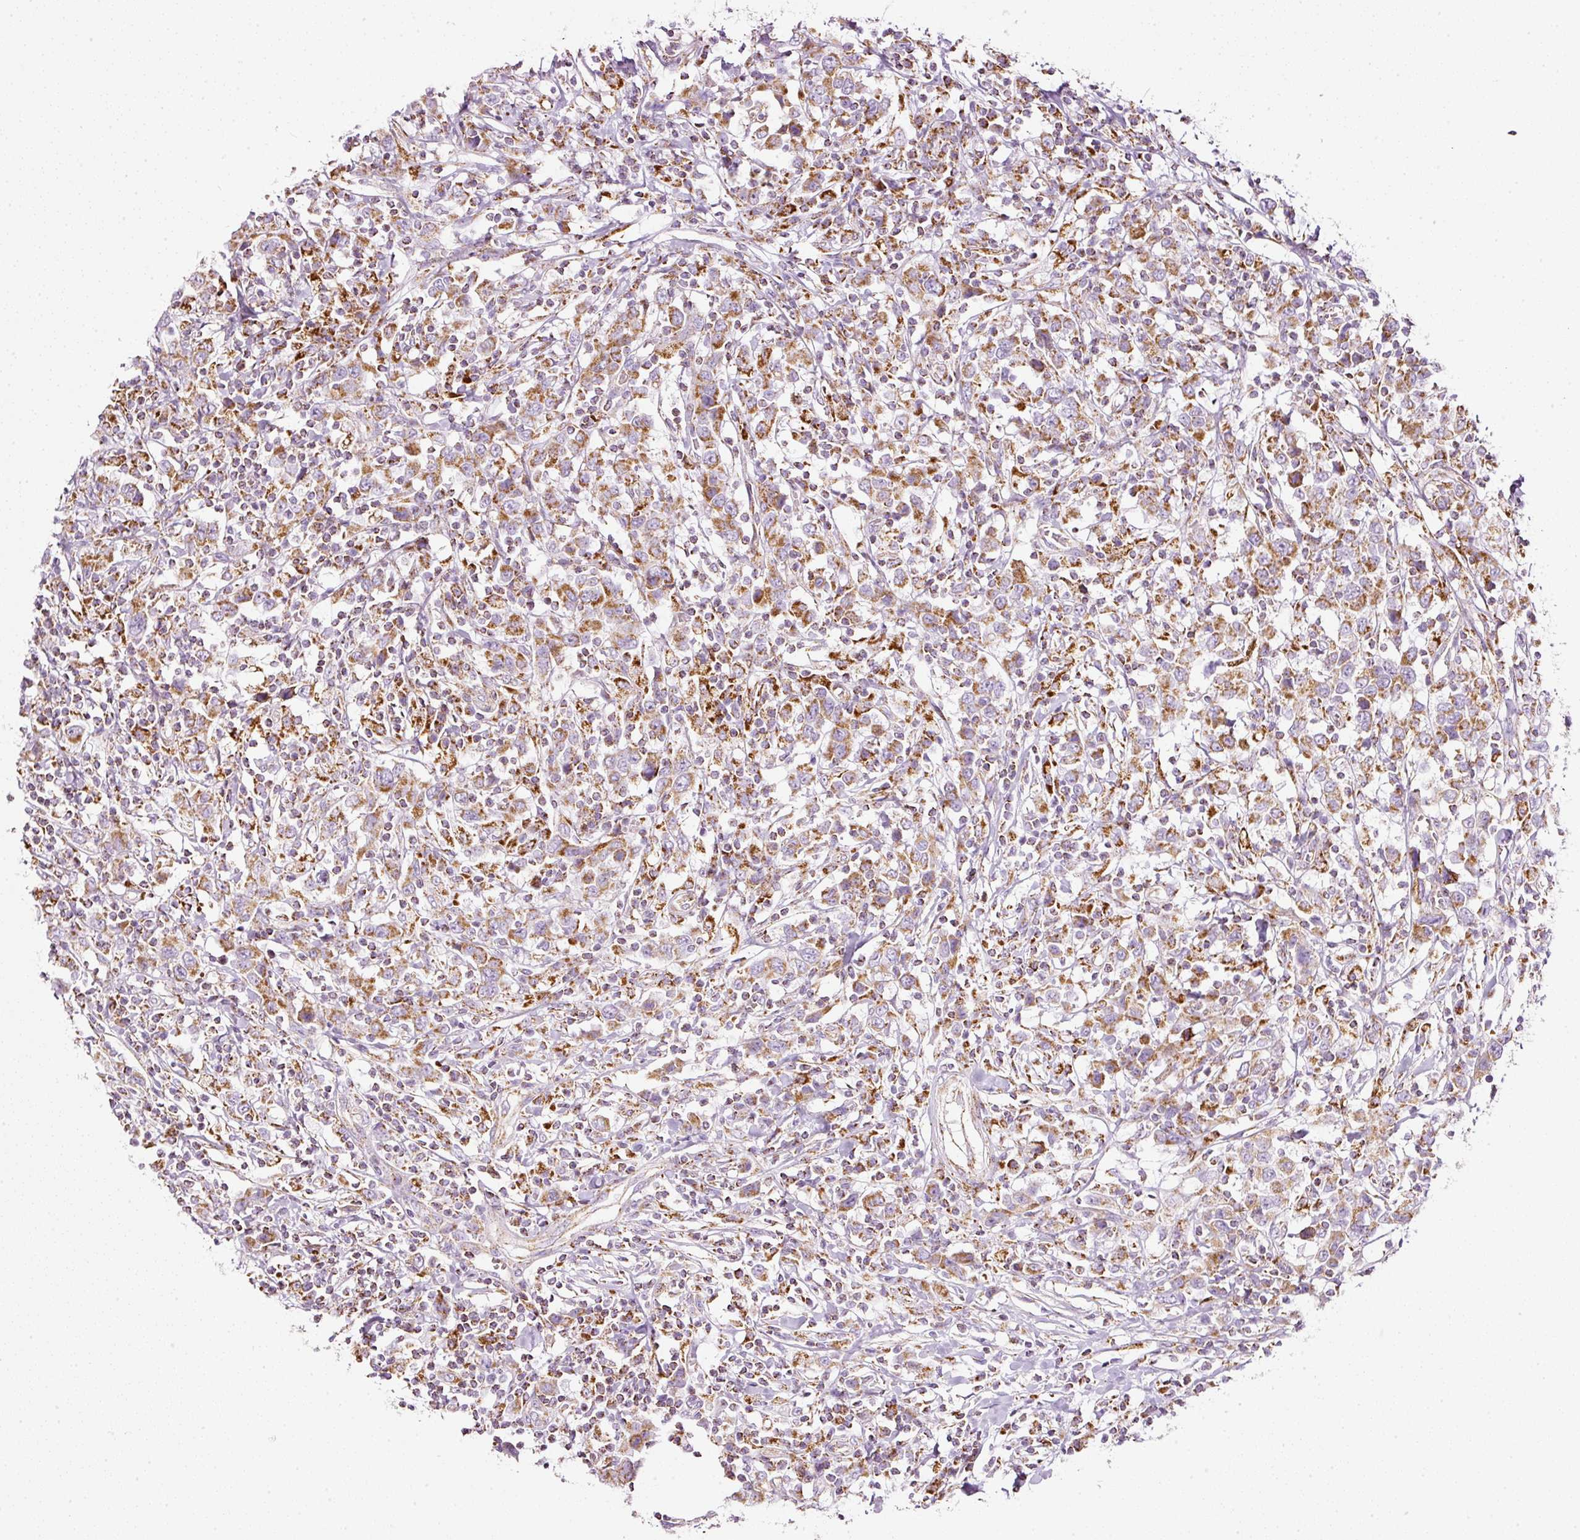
{"staining": {"intensity": "moderate", "quantity": ">75%", "location": "cytoplasmic/membranous"}, "tissue": "urothelial cancer", "cell_type": "Tumor cells", "image_type": "cancer", "snomed": [{"axis": "morphology", "description": "Urothelial carcinoma, High grade"}, {"axis": "topography", "description": "Urinary bladder"}], "caption": "Urothelial cancer stained with IHC demonstrates moderate cytoplasmic/membranous staining in about >75% of tumor cells.", "gene": "SDHA", "patient": {"sex": "male", "age": 61}}